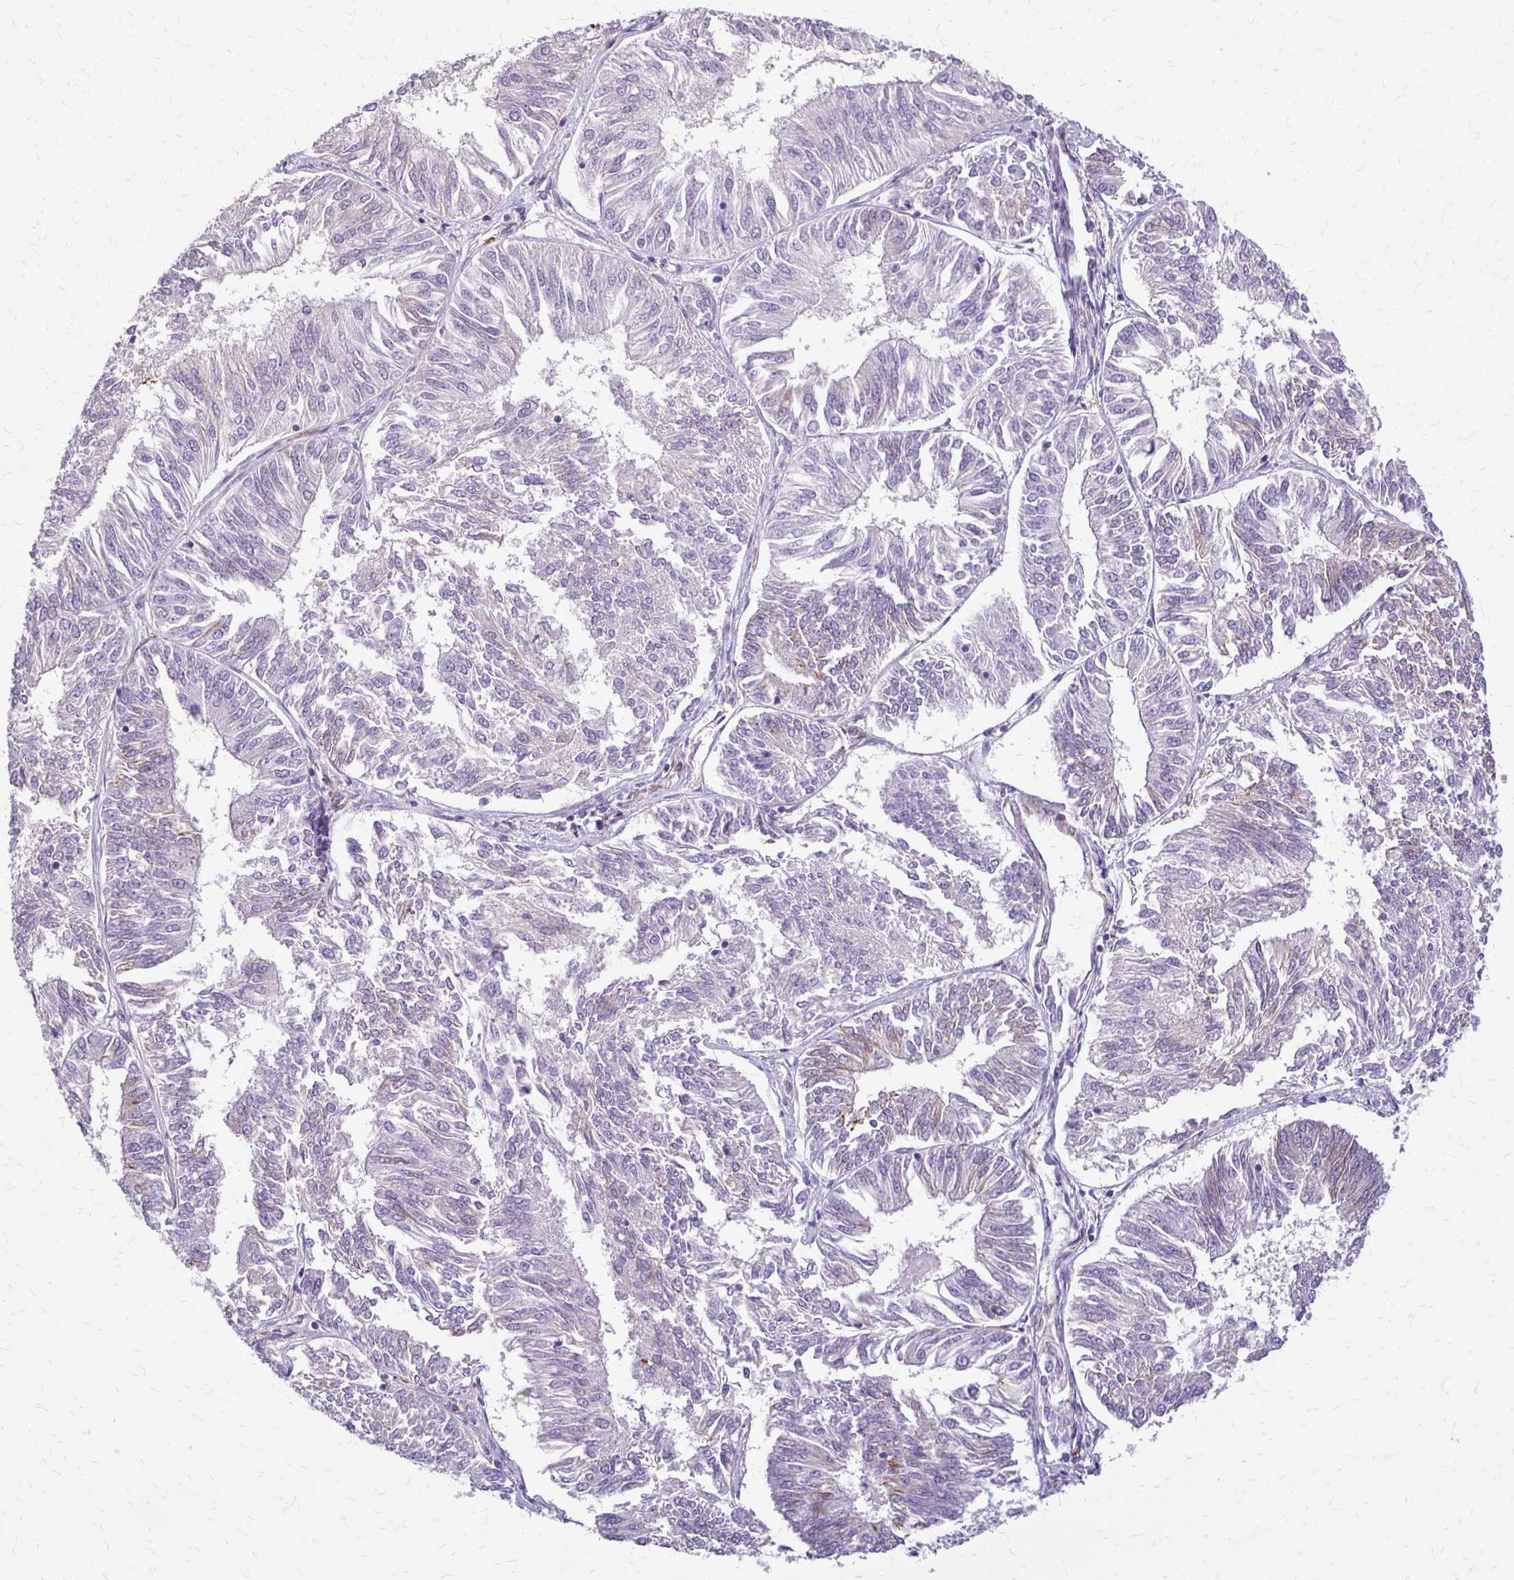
{"staining": {"intensity": "negative", "quantity": "none", "location": "none"}, "tissue": "endometrial cancer", "cell_type": "Tumor cells", "image_type": "cancer", "snomed": [{"axis": "morphology", "description": "Adenocarcinoma, NOS"}, {"axis": "topography", "description": "Endometrium"}], "caption": "IHC of human endometrial adenocarcinoma exhibits no staining in tumor cells. (DAB IHC with hematoxylin counter stain).", "gene": "ALPG", "patient": {"sex": "female", "age": 58}}